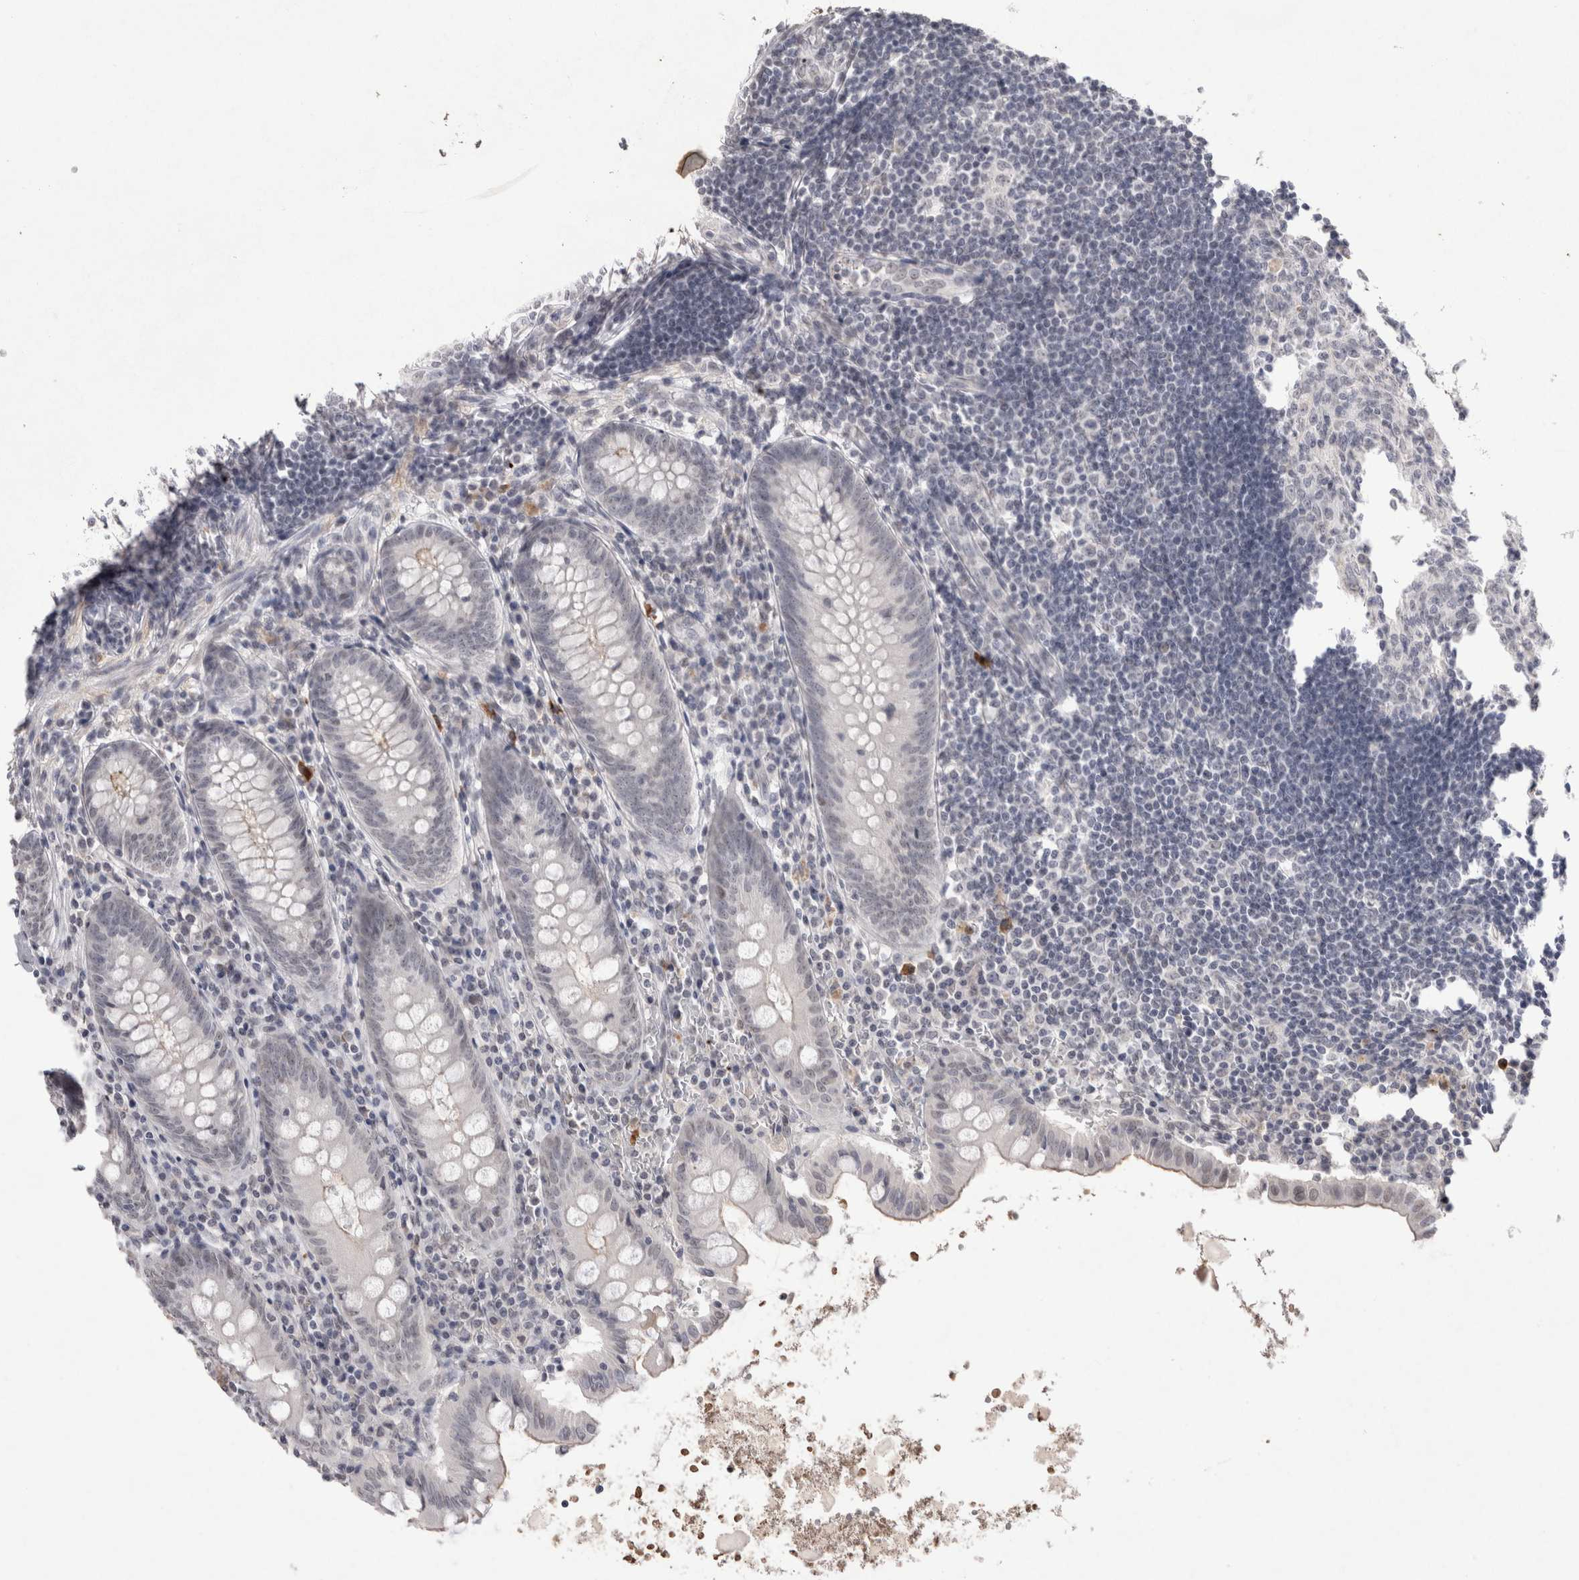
{"staining": {"intensity": "moderate", "quantity": "25%-75%", "location": "cytoplasmic/membranous"}, "tissue": "appendix", "cell_type": "Glandular cells", "image_type": "normal", "snomed": [{"axis": "morphology", "description": "Normal tissue, NOS"}, {"axis": "topography", "description": "Appendix"}], "caption": "This micrograph exhibits IHC staining of unremarkable appendix, with medium moderate cytoplasmic/membranous expression in about 25%-75% of glandular cells.", "gene": "DDX4", "patient": {"sex": "female", "age": 54}}